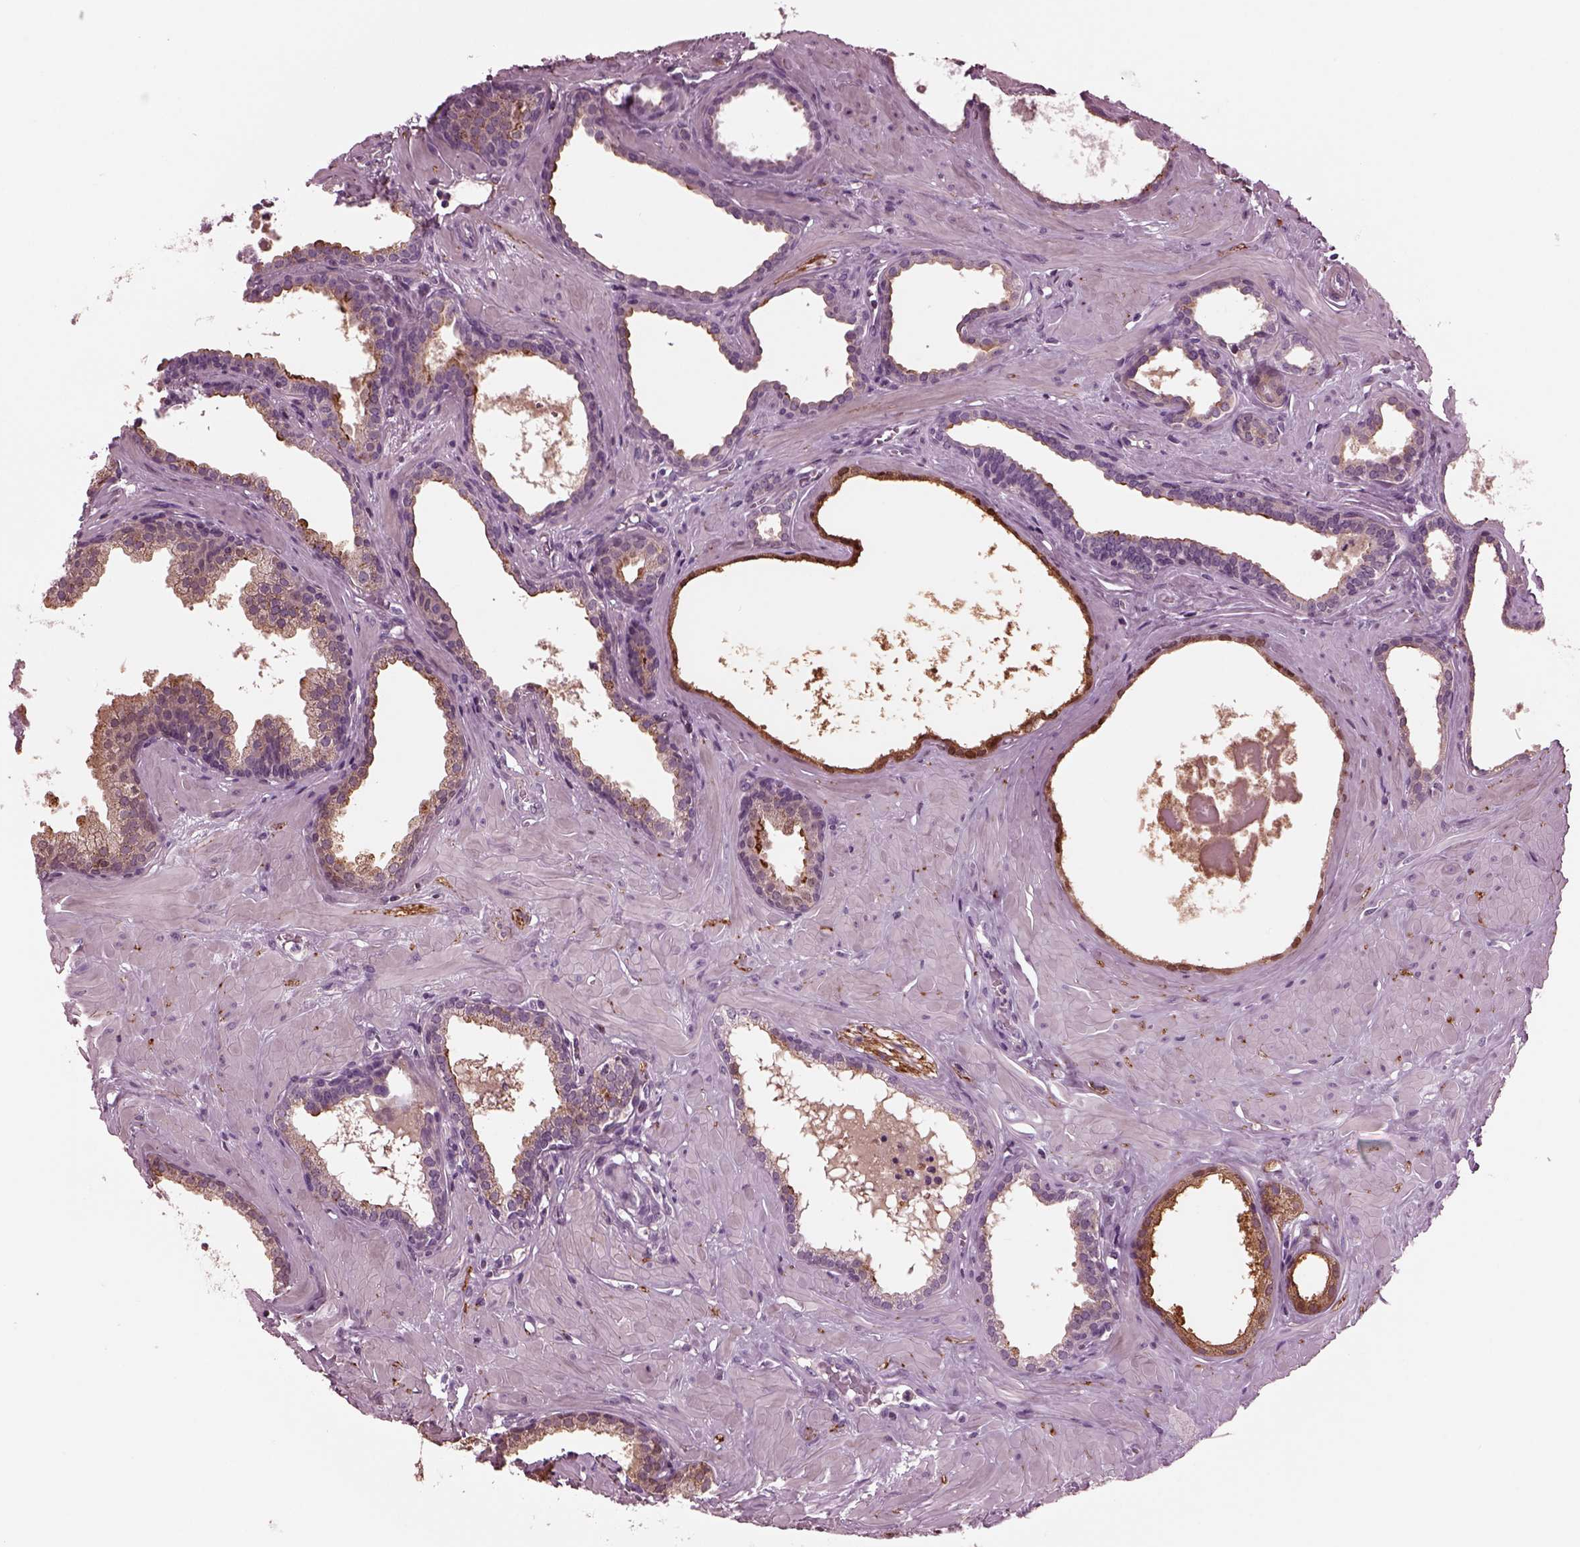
{"staining": {"intensity": "strong", "quantity": "<25%", "location": "cytoplasmic/membranous"}, "tissue": "prostate", "cell_type": "Glandular cells", "image_type": "normal", "snomed": [{"axis": "morphology", "description": "Normal tissue, NOS"}, {"axis": "topography", "description": "Prostate"}], "caption": "IHC staining of normal prostate, which displays medium levels of strong cytoplasmic/membranous expression in about <25% of glandular cells indicating strong cytoplasmic/membranous protein positivity. The staining was performed using DAB (3,3'-diaminobenzidine) (brown) for protein detection and nuclei were counterstained in hematoxylin (blue).", "gene": "GDF11", "patient": {"sex": "male", "age": 48}}